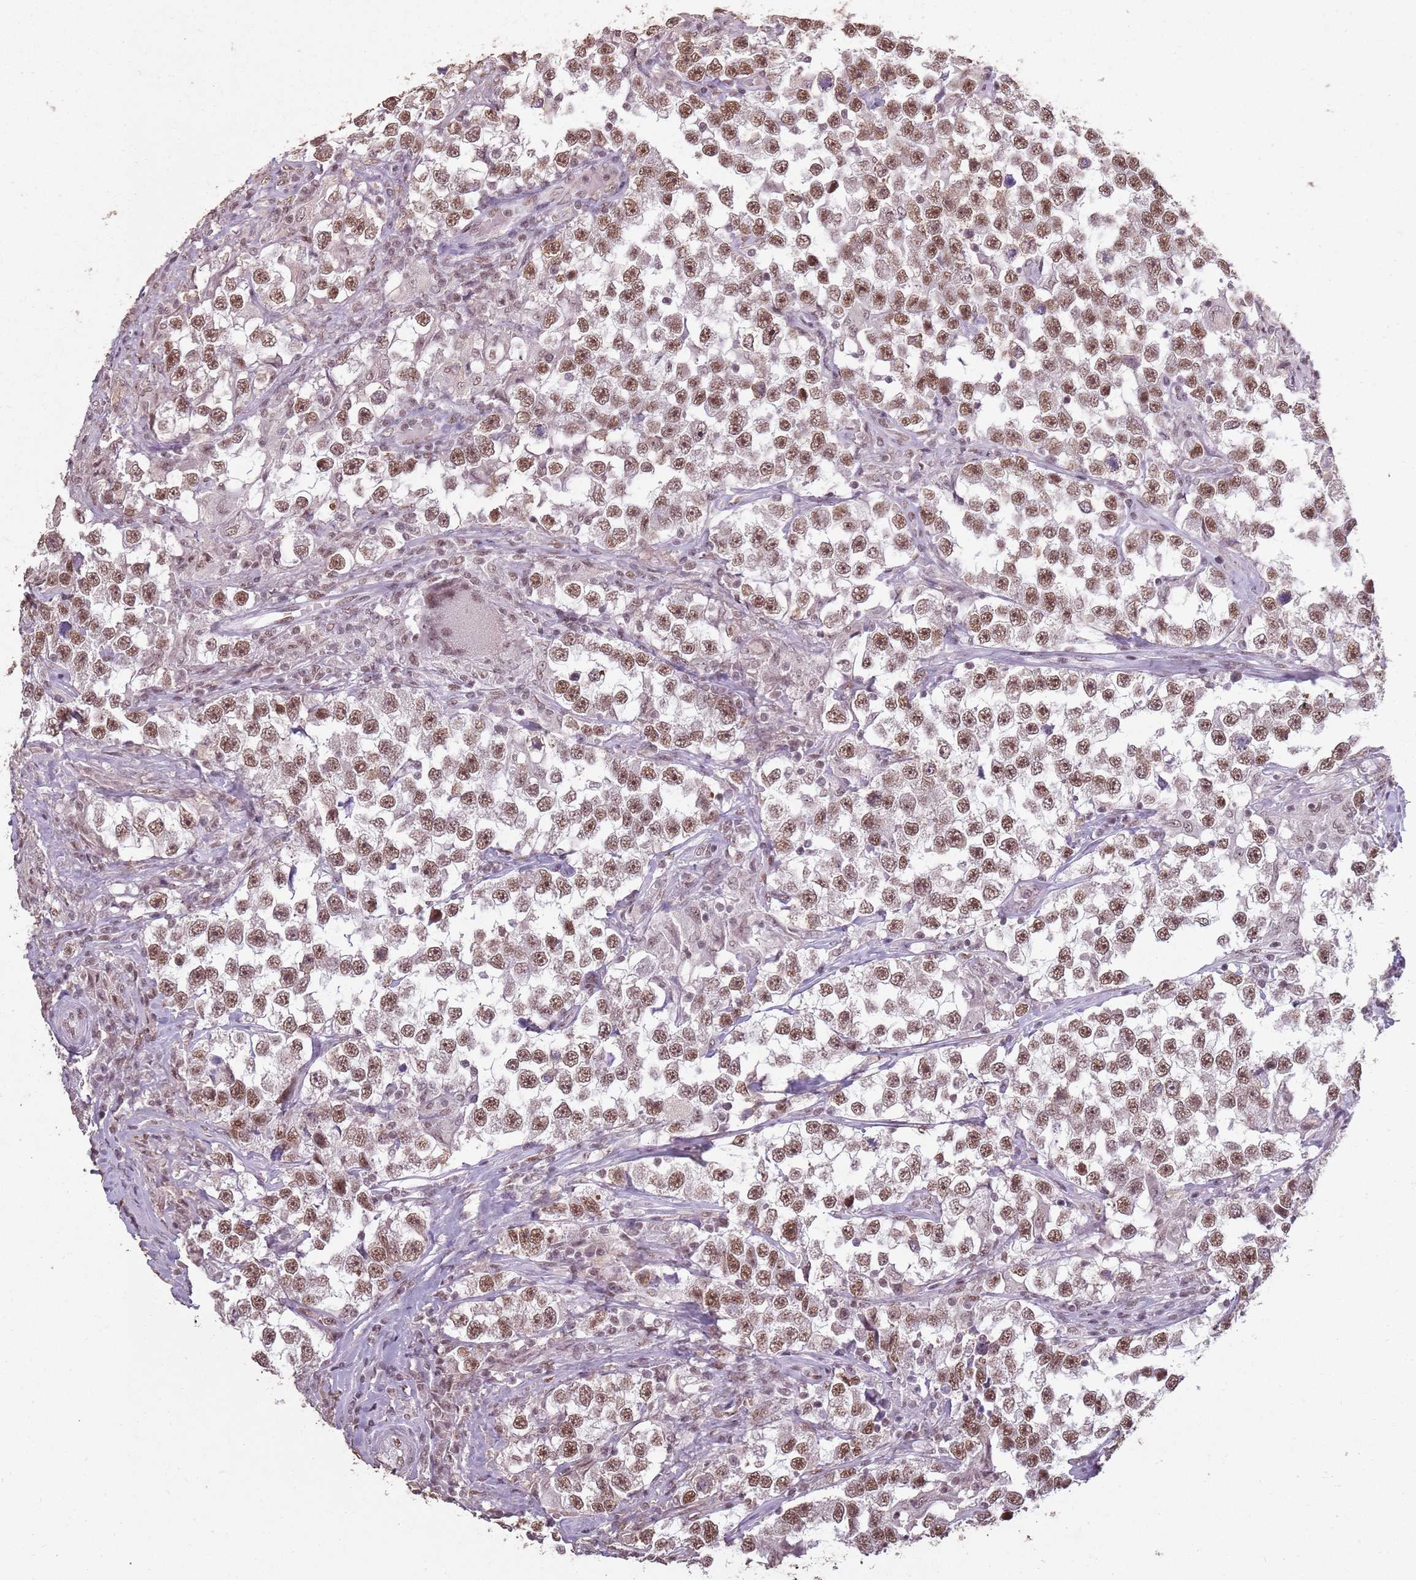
{"staining": {"intensity": "moderate", "quantity": ">75%", "location": "nuclear"}, "tissue": "testis cancer", "cell_type": "Tumor cells", "image_type": "cancer", "snomed": [{"axis": "morphology", "description": "Seminoma, NOS"}, {"axis": "topography", "description": "Testis"}], "caption": "Human testis seminoma stained with a protein marker reveals moderate staining in tumor cells.", "gene": "ARL14EP", "patient": {"sex": "male", "age": 46}}